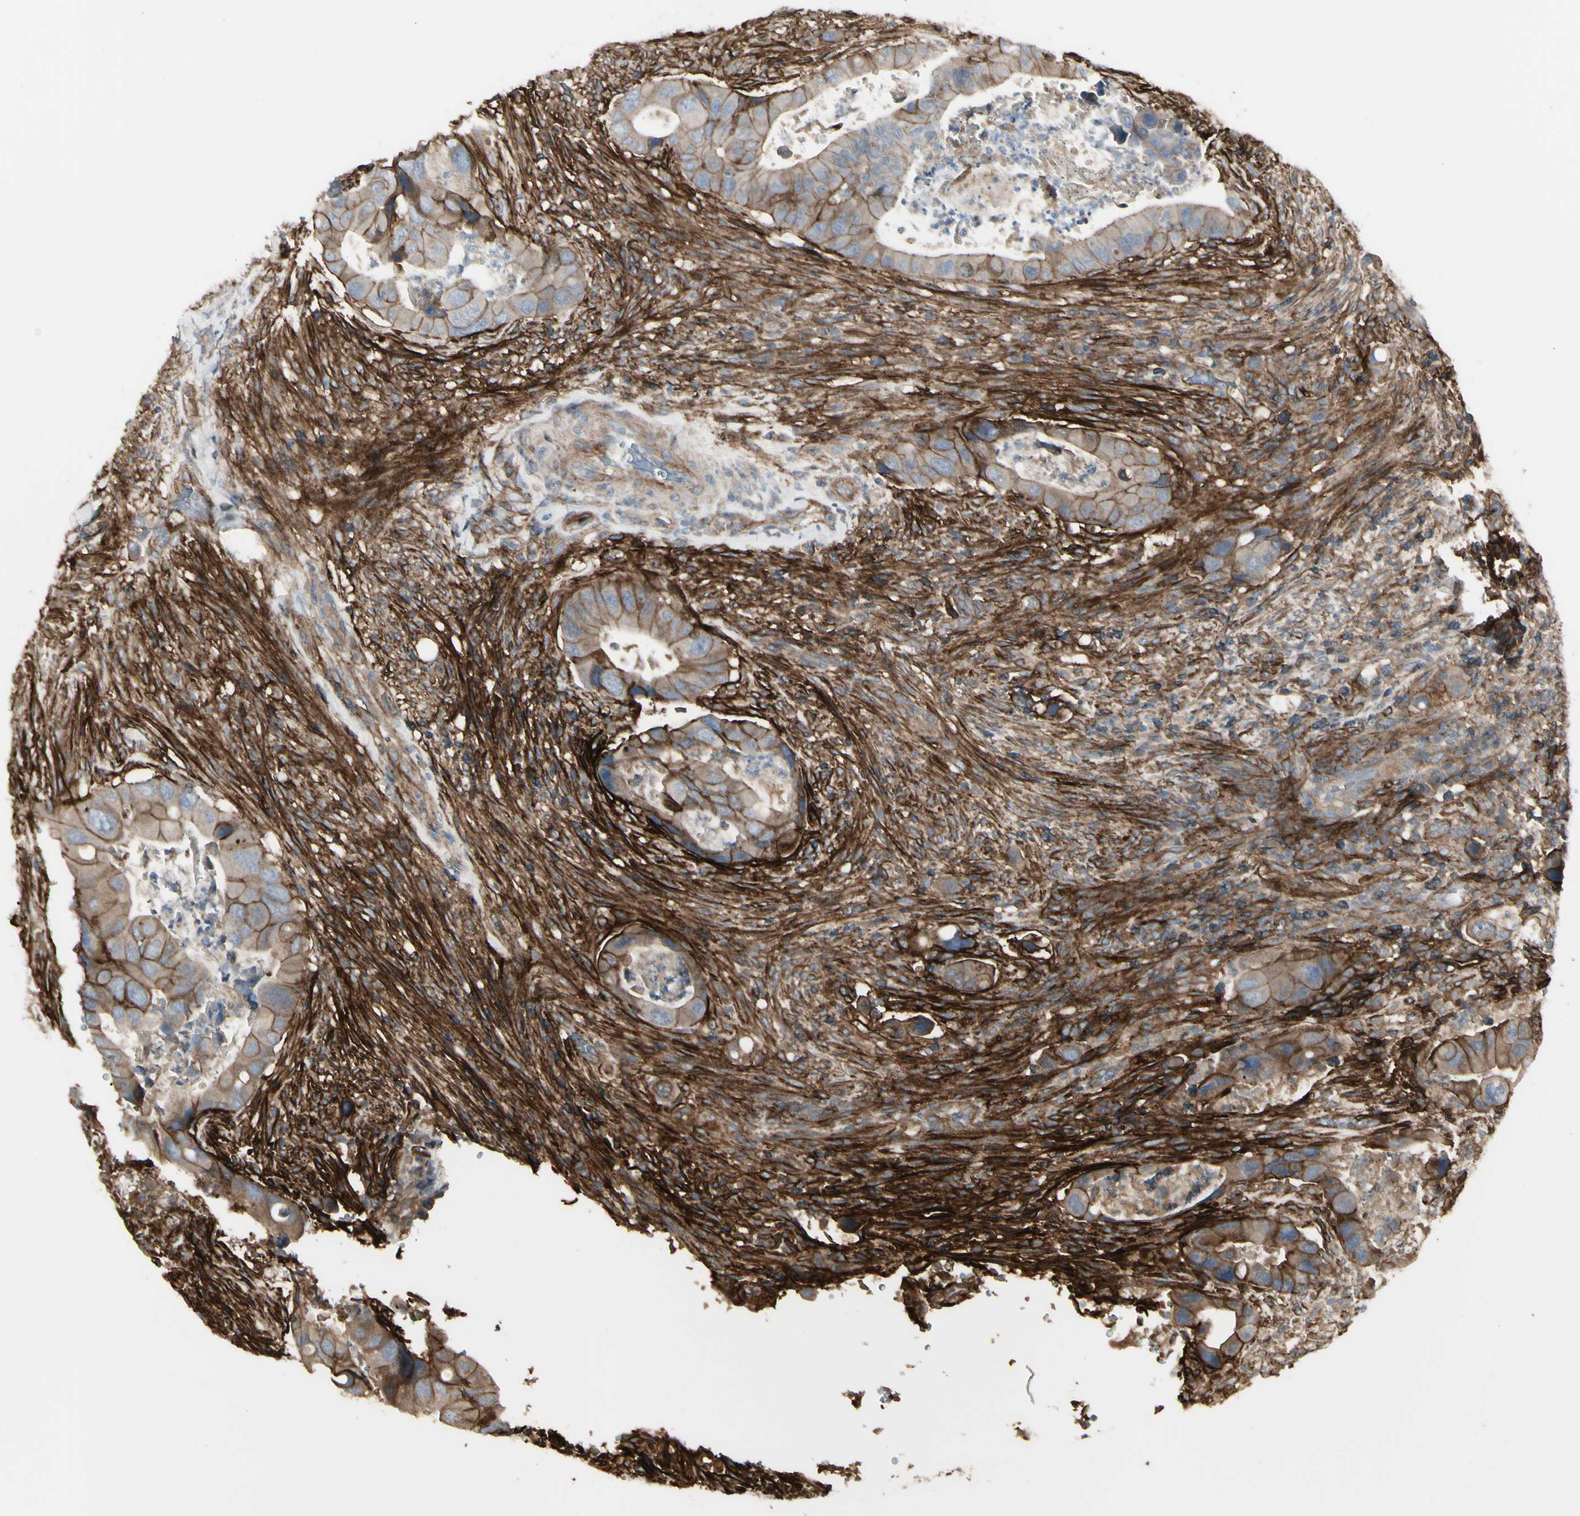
{"staining": {"intensity": "moderate", "quantity": "25%-75%", "location": "cytoplasmic/membranous"}, "tissue": "colorectal cancer", "cell_type": "Tumor cells", "image_type": "cancer", "snomed": [{"axis": "morphology", "description": "Adenocarcinoma, NOS"}, {"axis": "topography", "description": "Rectum"}], "caption": "The micrograph reveals a brown stain indicating the presence of a protein in the cytoplasmic/membranous of tumor cells in colorectal adenocarcinoma.", "gene": "CD276", "patient": {"sex": "female", "age": 57}}